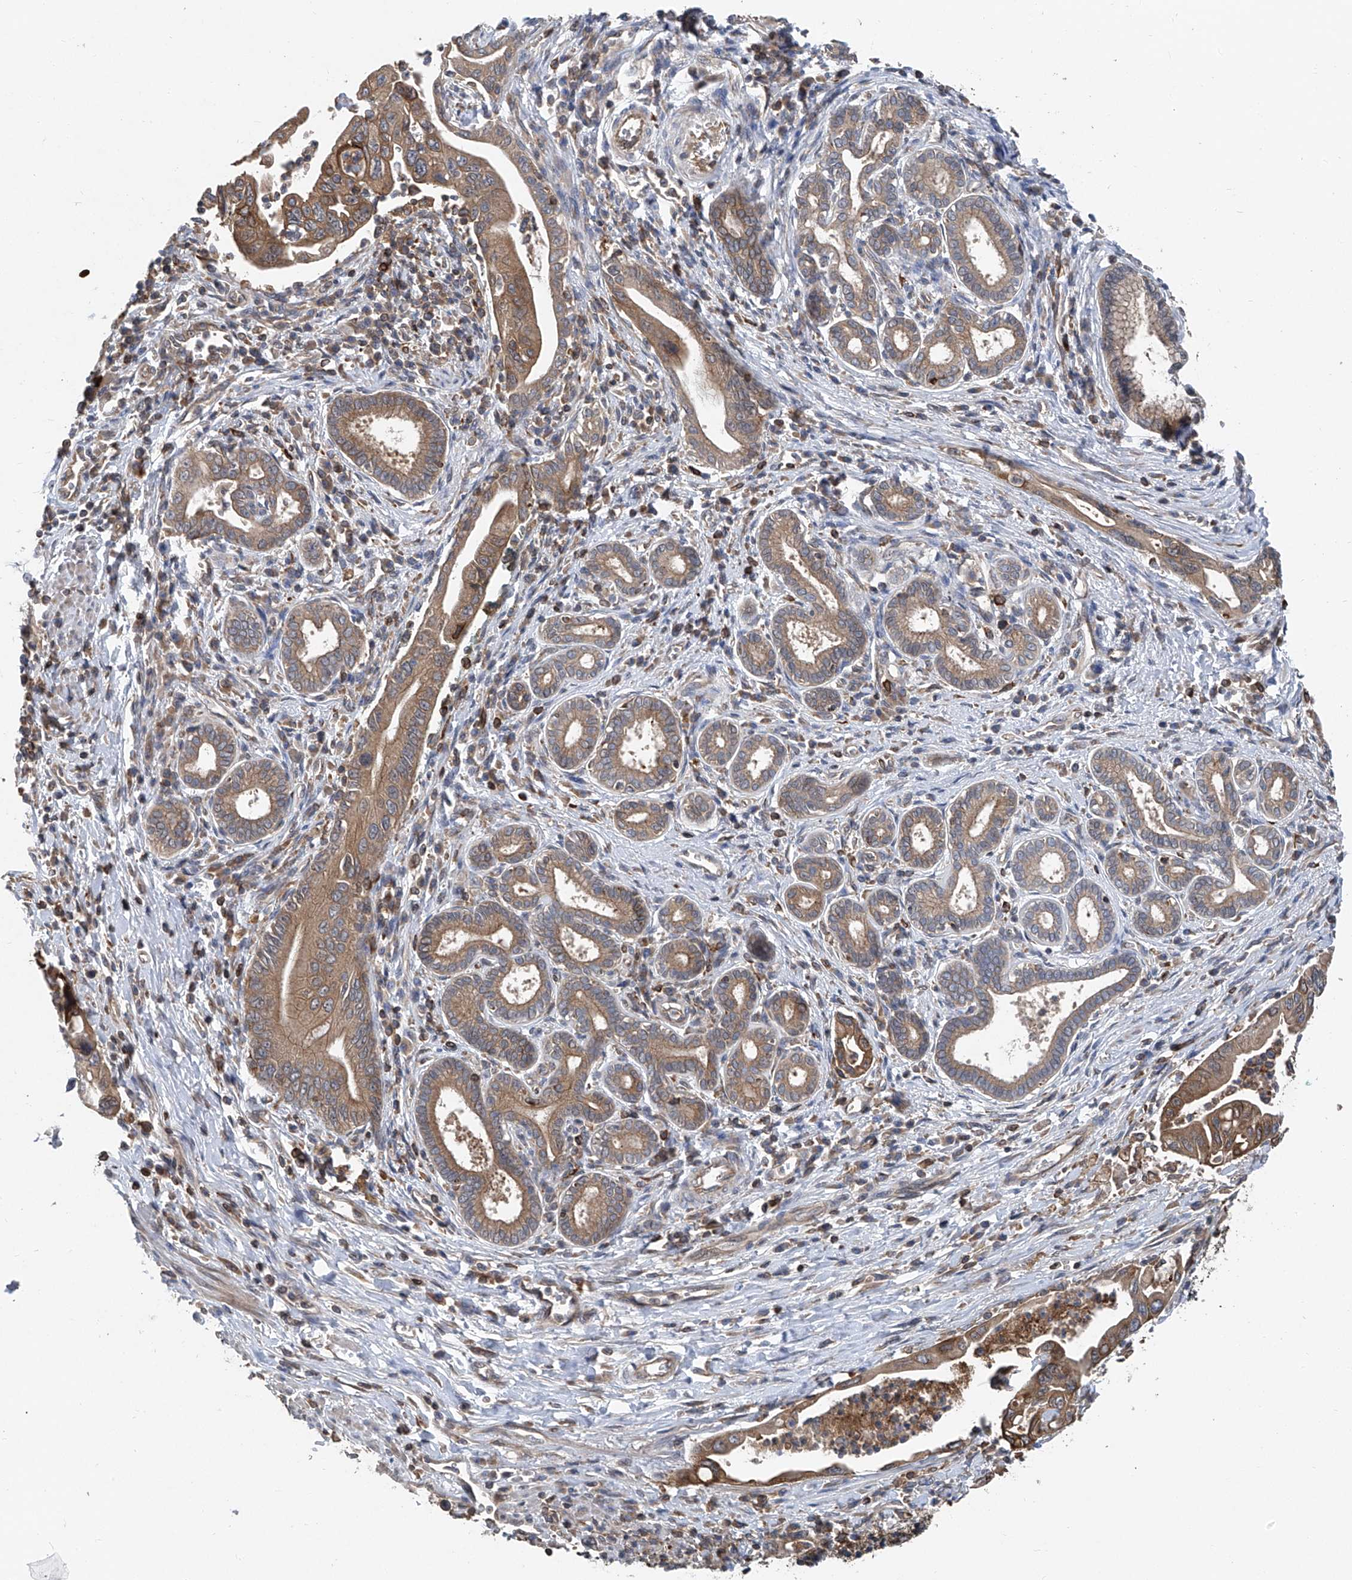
{"staining": {"intensity": "moderate", "quantity": ">75%", "location": "cytoplasmic/membranous"}, "tissue": "pancreatic cancer", "cell_type": "Tumor cells", "image_type": "cancer", "snomed": [{"axis": "morphology", "description": "Adenocarcinoma, NOS"}, {"axis": "topography", "description": "Pancreas"}], "caption": "The image shows immunohistochemical staining of adenocarcinoma (pancreatic). There is moderate cytoplasmic/membranous staining is seen in approximately >75% of tumor cells. Nuclei are stained in blue.", "gene": "TRIM38", "patient": {"sex": "male", "age": 78}}